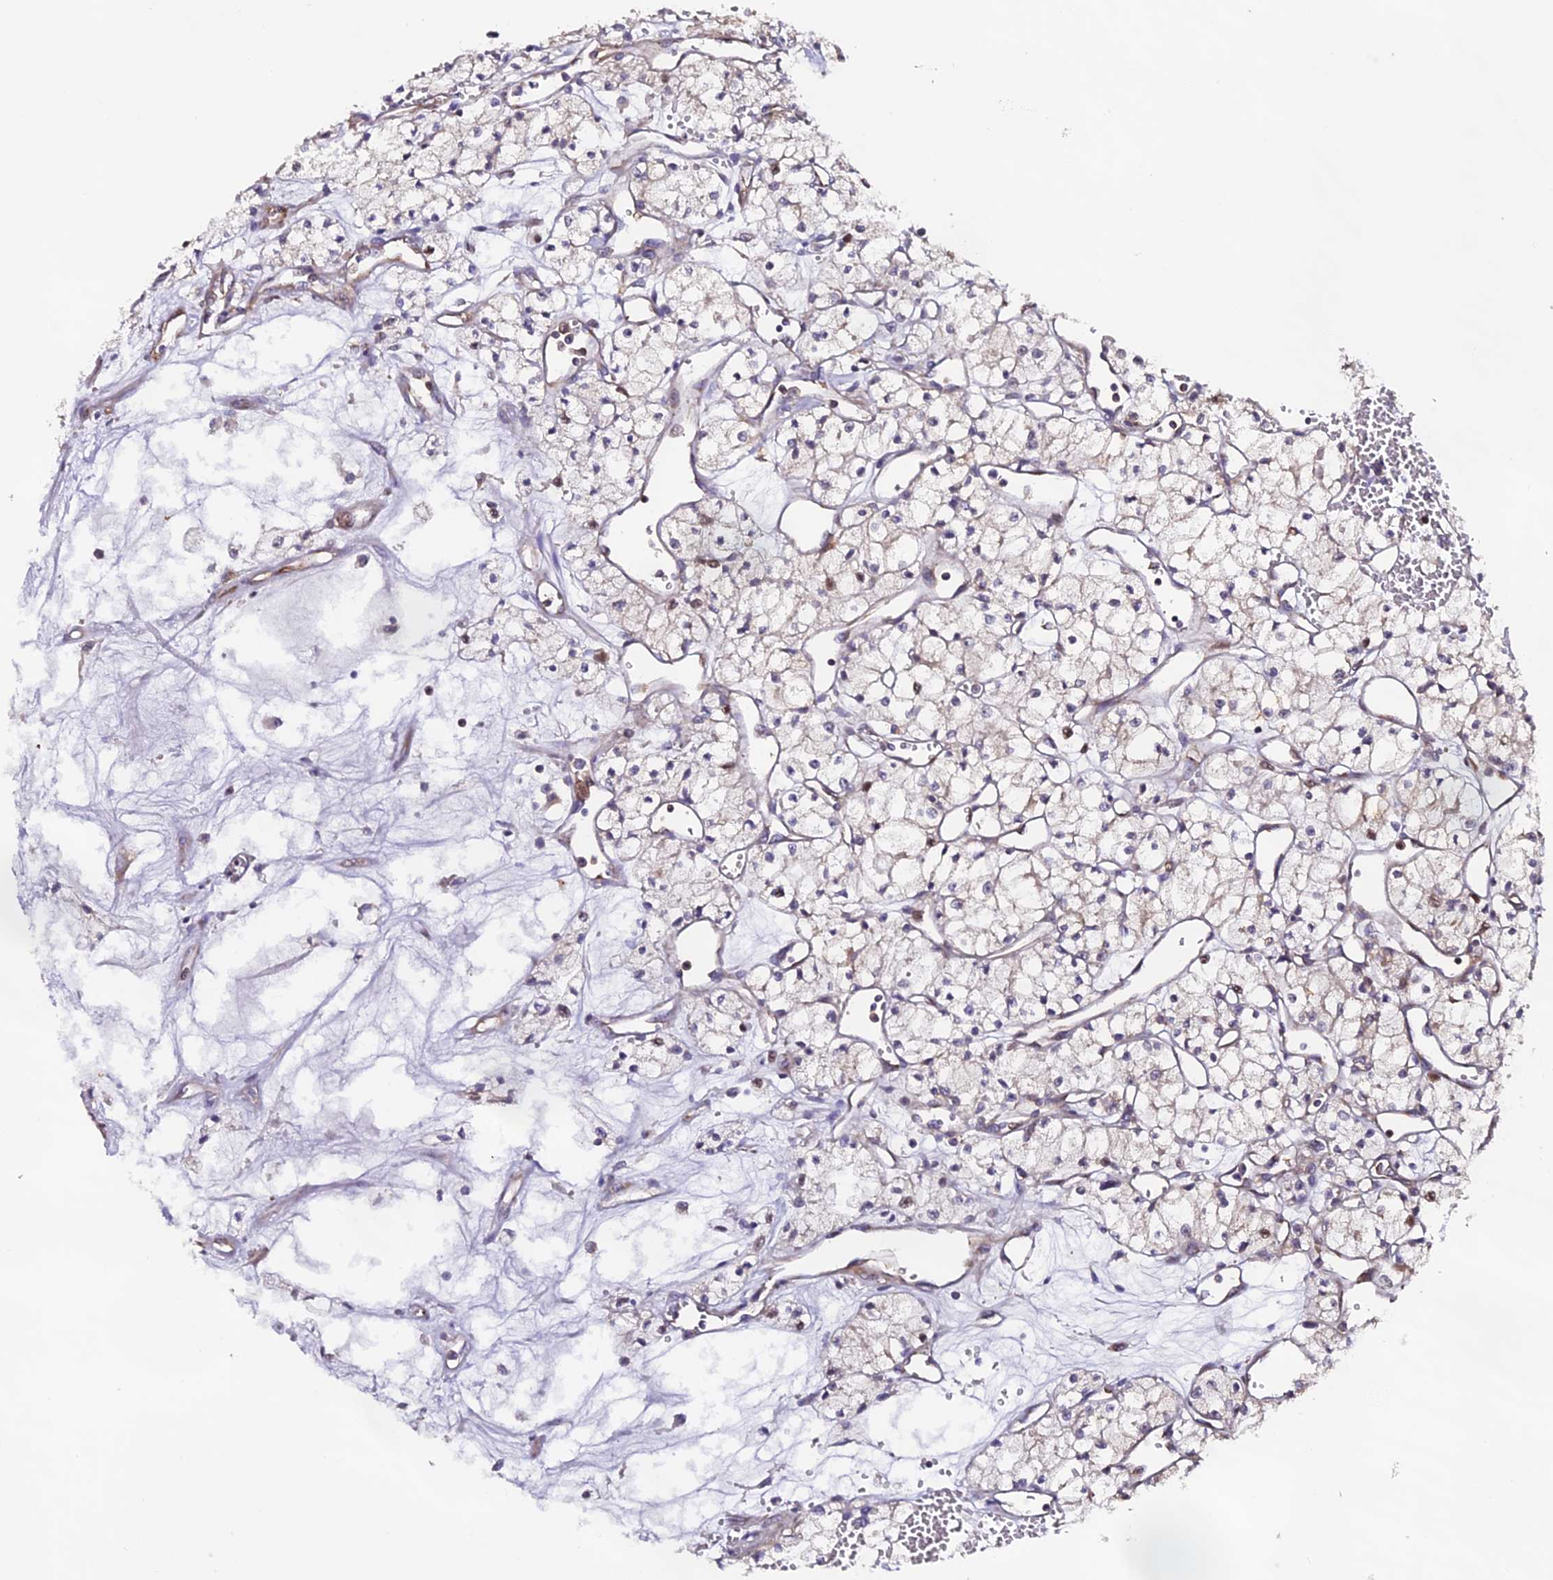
{"staining": {"intensity": "negative", "quantity": "none", "location": "none"}, "tissue": "renal cancer", "cell_type": "Tumor cells", "image_type": "cancer", "snomed": [{"axis": "morphology", "description": "Adenocarcinoma, NOS"}, {"axis": "topography", "description": "Kidney"}], "caption": "The immunohistochemistry (IHC) micrograph has no significant positivity in tumor cells of renal cancer (adenocarcinoma) tissue.", "gene": "RAB28", "patient": {"sex": "male", "age": 59}}